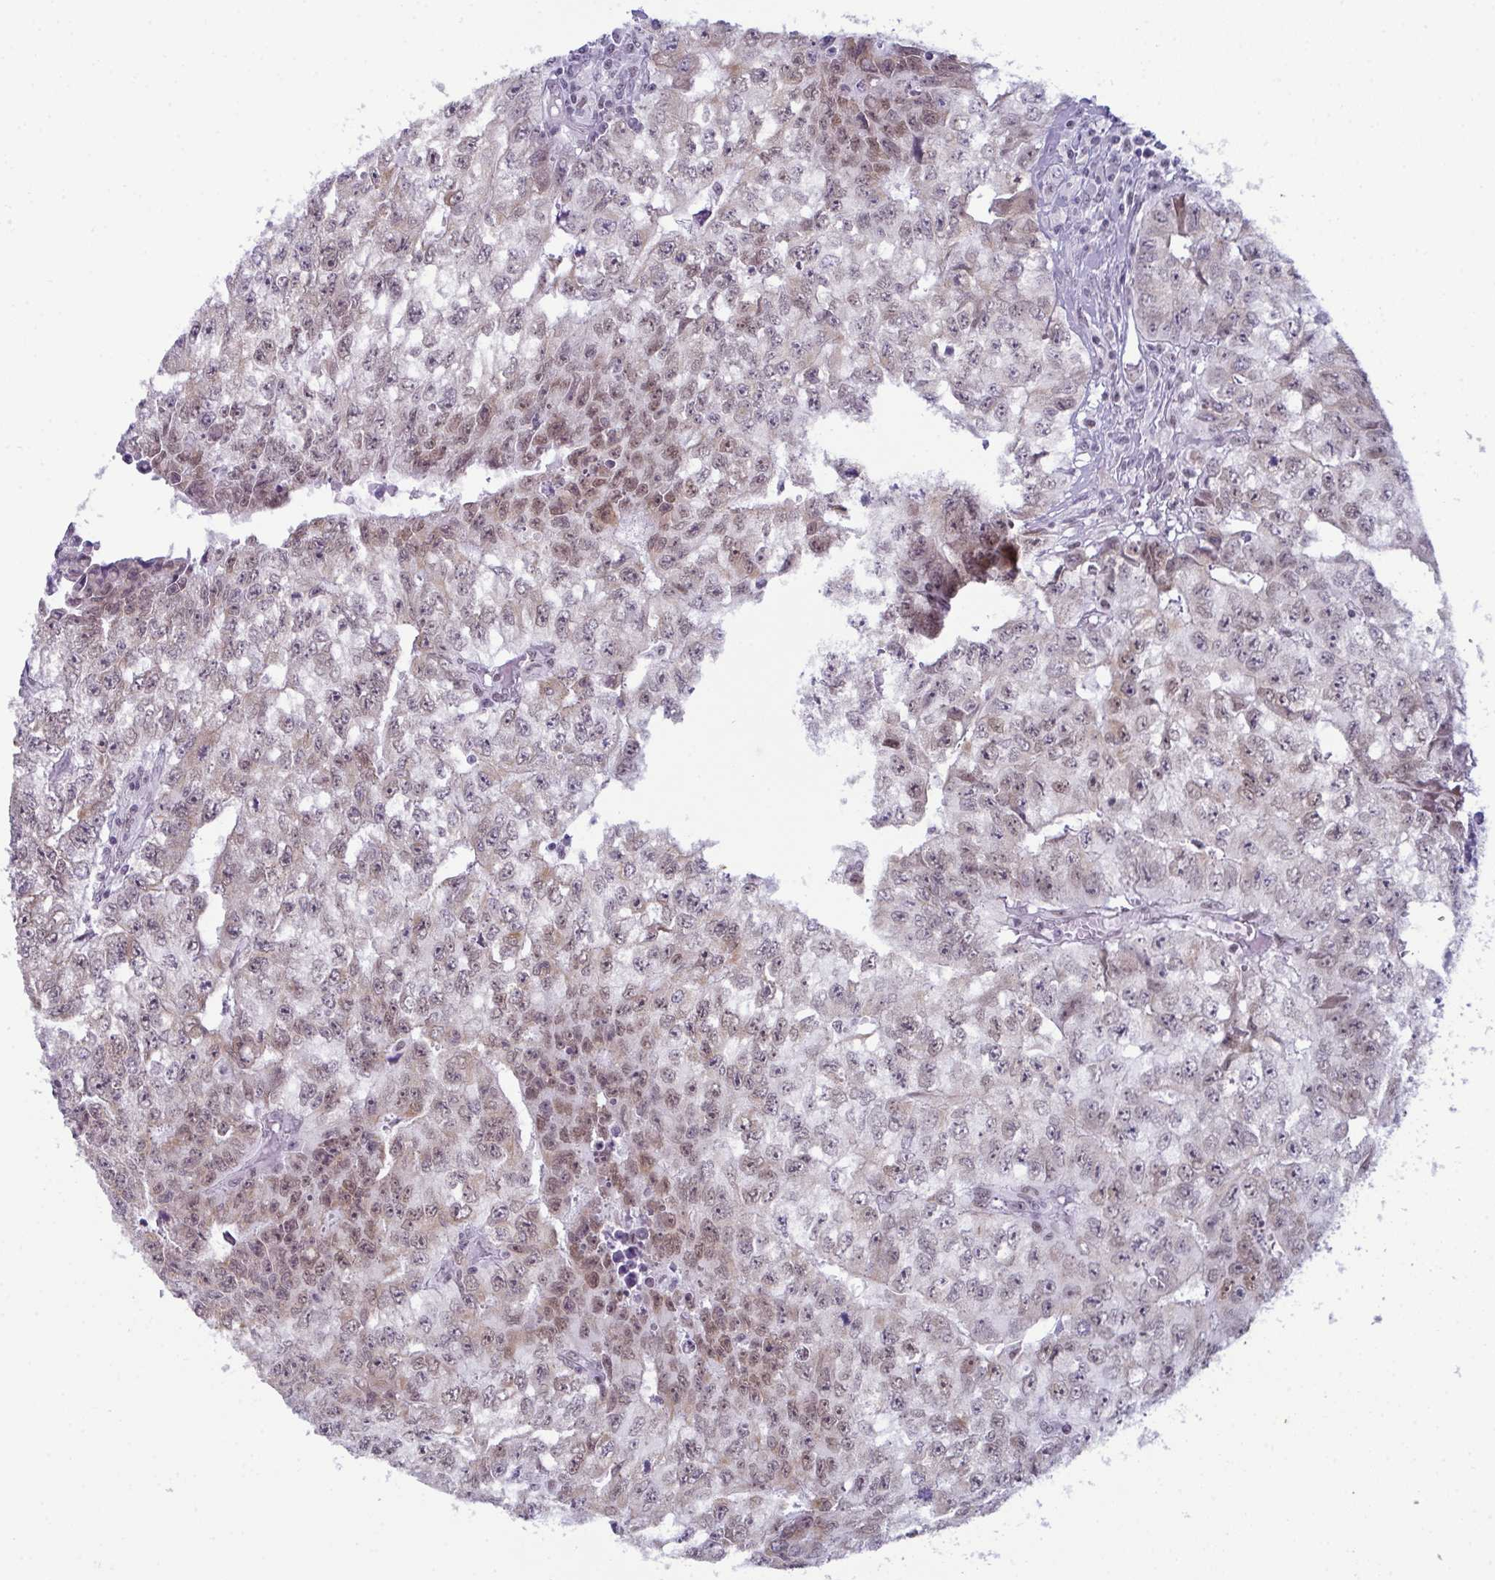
{"staining": {"intensity": "moderate", "quantity": "25%-75%", "location": "nuclear"}, "tissue": "testis cancer", "cell_type": "Tumor cells", "image_type": "cancer", "snomed": [{"axis": "morphology", "description": "Carcinoma, Embryonal, NOS"}, {"axis": "morphology", "description": "Teratoma, malignant, NOS"}, {"axis": "topography", "description": "Testis"}], "caption": "Moderate nuclear positivity for a protein is seen in about 25%-75% of tumor cells of testis cancer using immunohistochemistry (IHC).", "gene": "RBM7", "patient": {"sex": "male", "age": 24}}